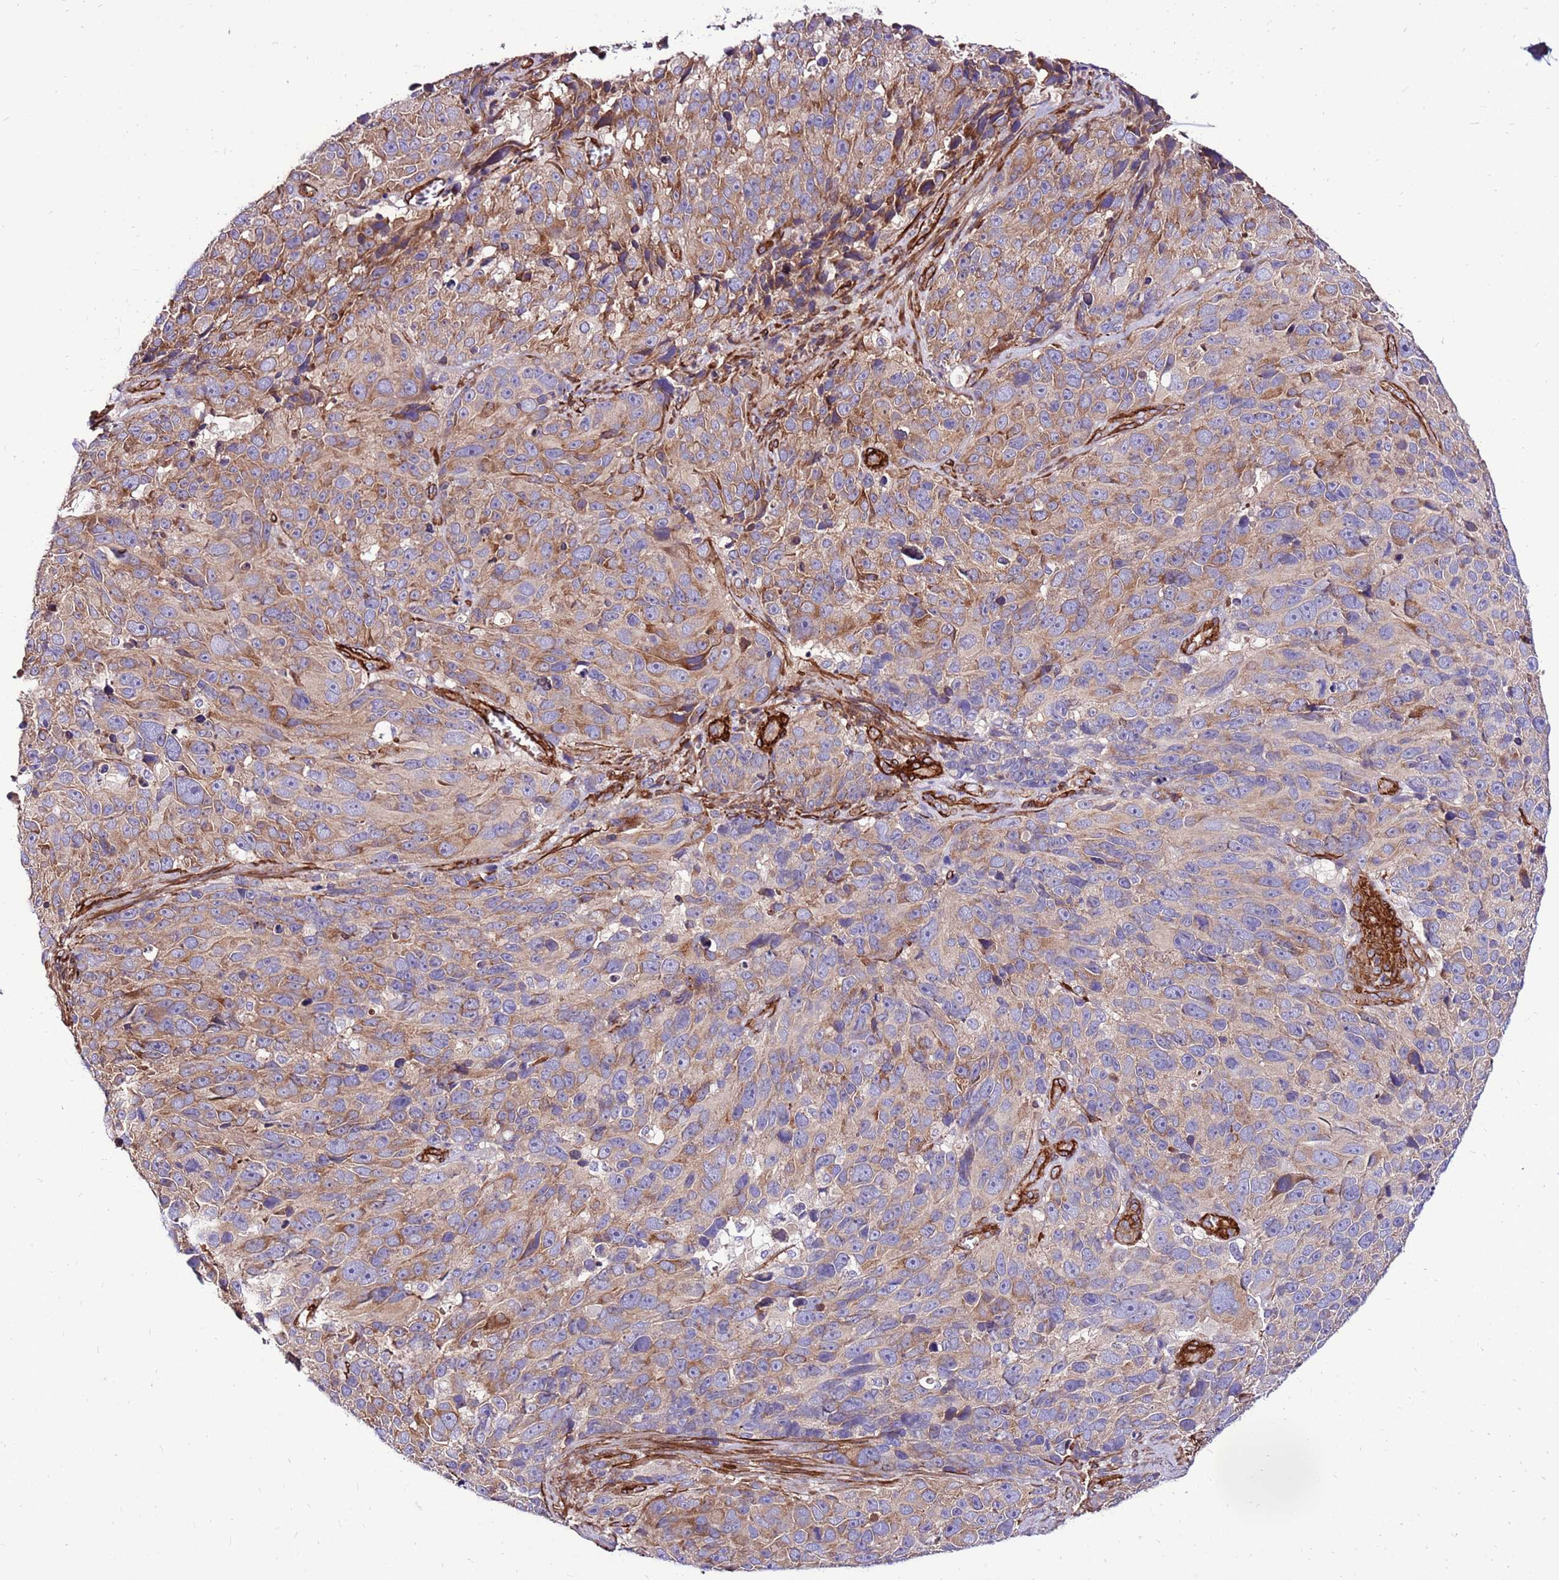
{"staining": {"intensity": "moderate", "quantity": ">75%", "location": "cytoplasmic/membranous"}, "tissue": "melanoma", "cell_type": "Tumor cells", "image_type": "cancer", "snomed": [{"axis": "morphology", "description": "Malignant melanoma, NOS"}, {"axis": "topography", "description": "Skin"}], "caption": "Tumor cells display medium levels of moderate cytoplasmic/membranous staining in about >75% of cells in malignant melanoma. (DAB = brown stain, brightfield microscopy at high magnification).", "gene": "EI24", "patient": {"sex": "male", "age": 84}}